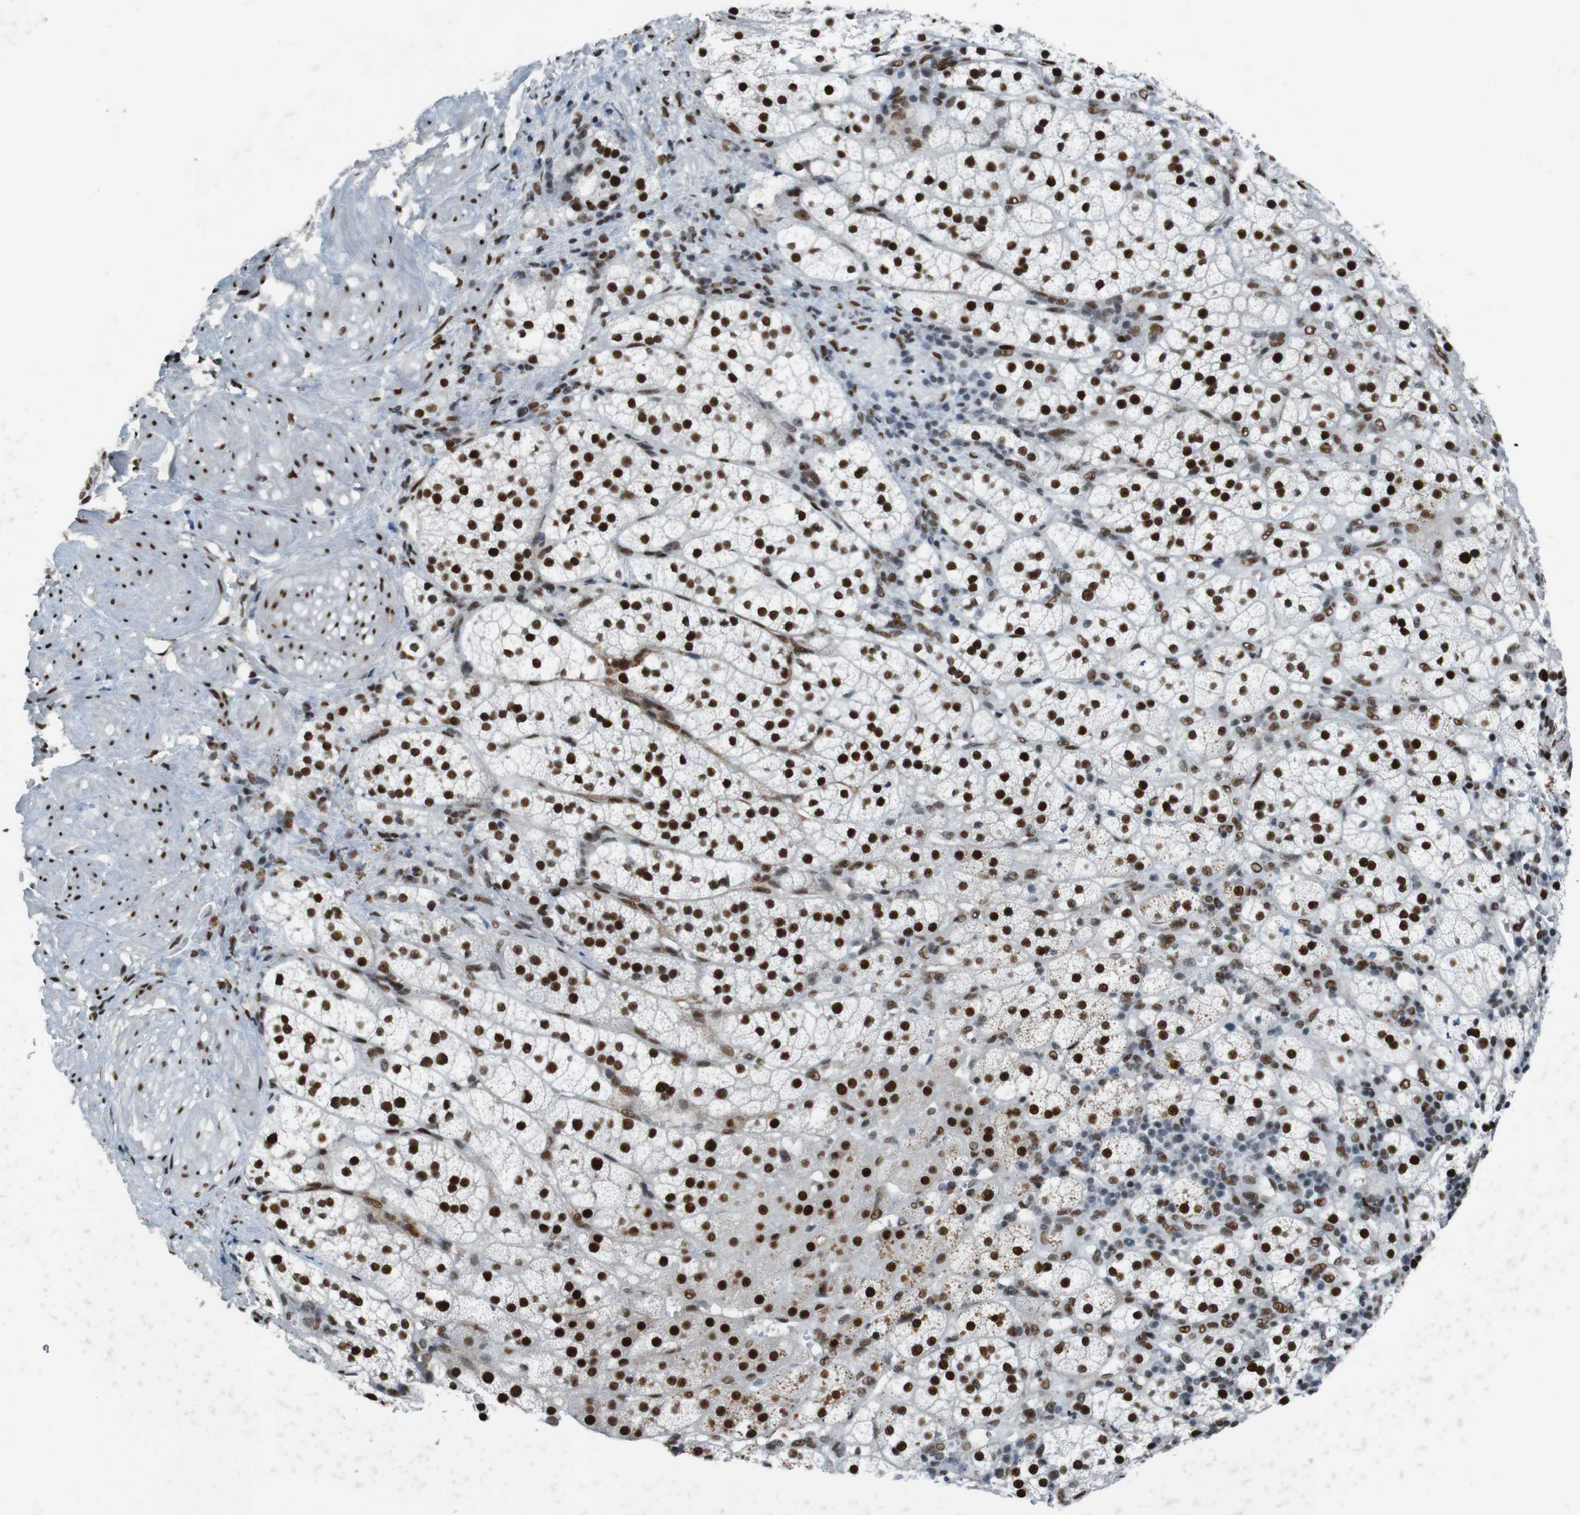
{"staining": {"intensity": "strong", "quantity": ">75%", "location": "nuclear"}, "tissue": "adrenal gland", "cell_type": "Glandular cells", "image_type": "normal", "snomed": [{"axis": "morphology", "description": "Normal tissue, NOS"}, {"axis": "topography", "description": "Adrenal gland"}], "caption": "A brown stain labels strong nuclear positivity of a protein in glandular cells of normal human adrenal gland.", "gene": "HEXIM1", "patient": {"sex": "male", "age": 56}}